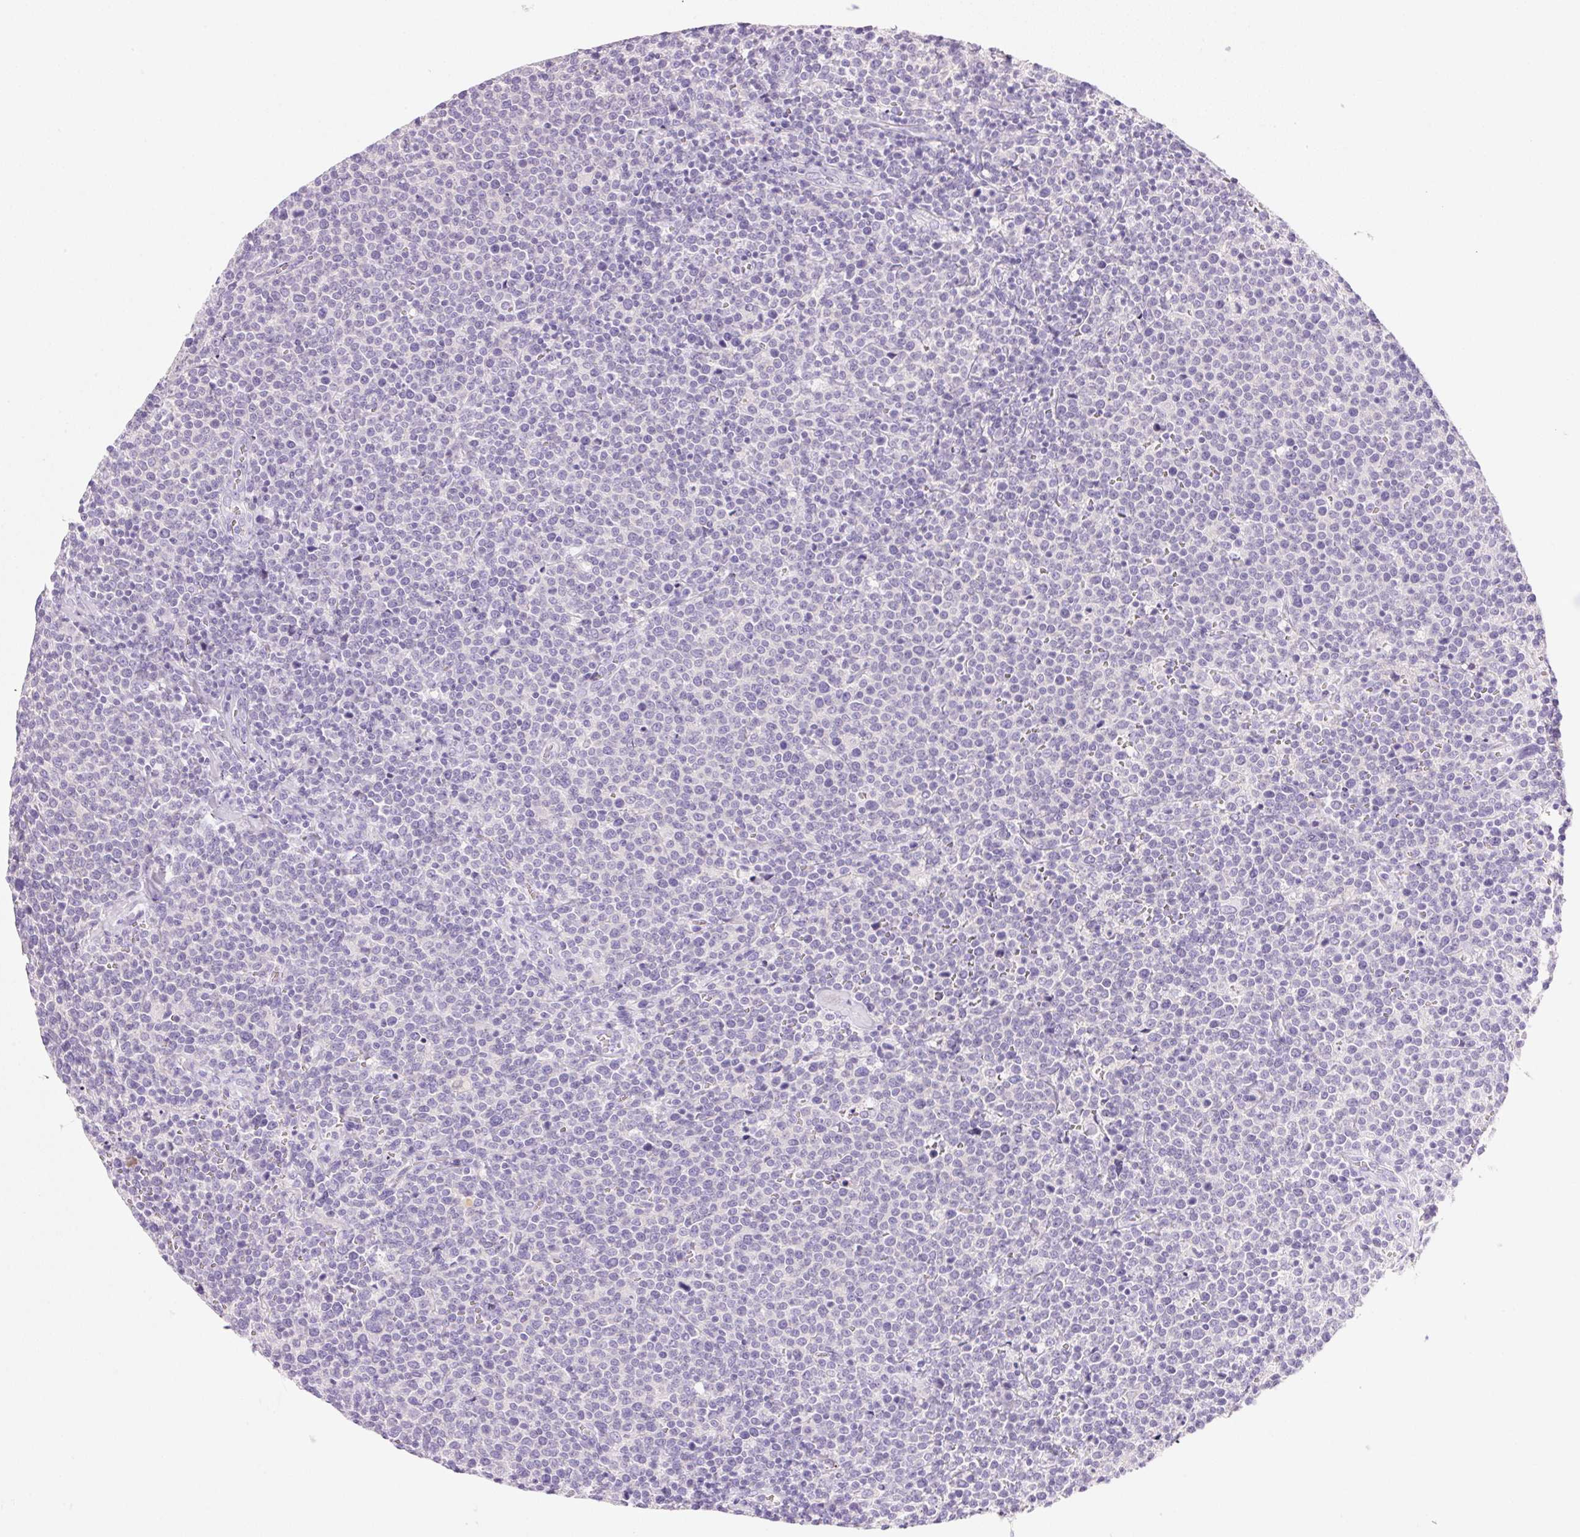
{"staining": {"intensity": "negative", "quantity": "none", "location": "none"}, "tissue": "lymphoma", "cell_type": "Tumor cells", "image_type": "cancer", "snomed": [{"axis": "morphology", "description": "Malignant lymphoma, non-Hodgkin's type, High grade"}, {"axis": "topography", "description": "Lymph node"}], "caption": "Micrograph shows no significant protein positivity in tumor cells of lymphoma. (IHC, brightfield microscopy, high magnification).", "gene": "DHCR24", "patient": {"sex": "male", "age": 61}}